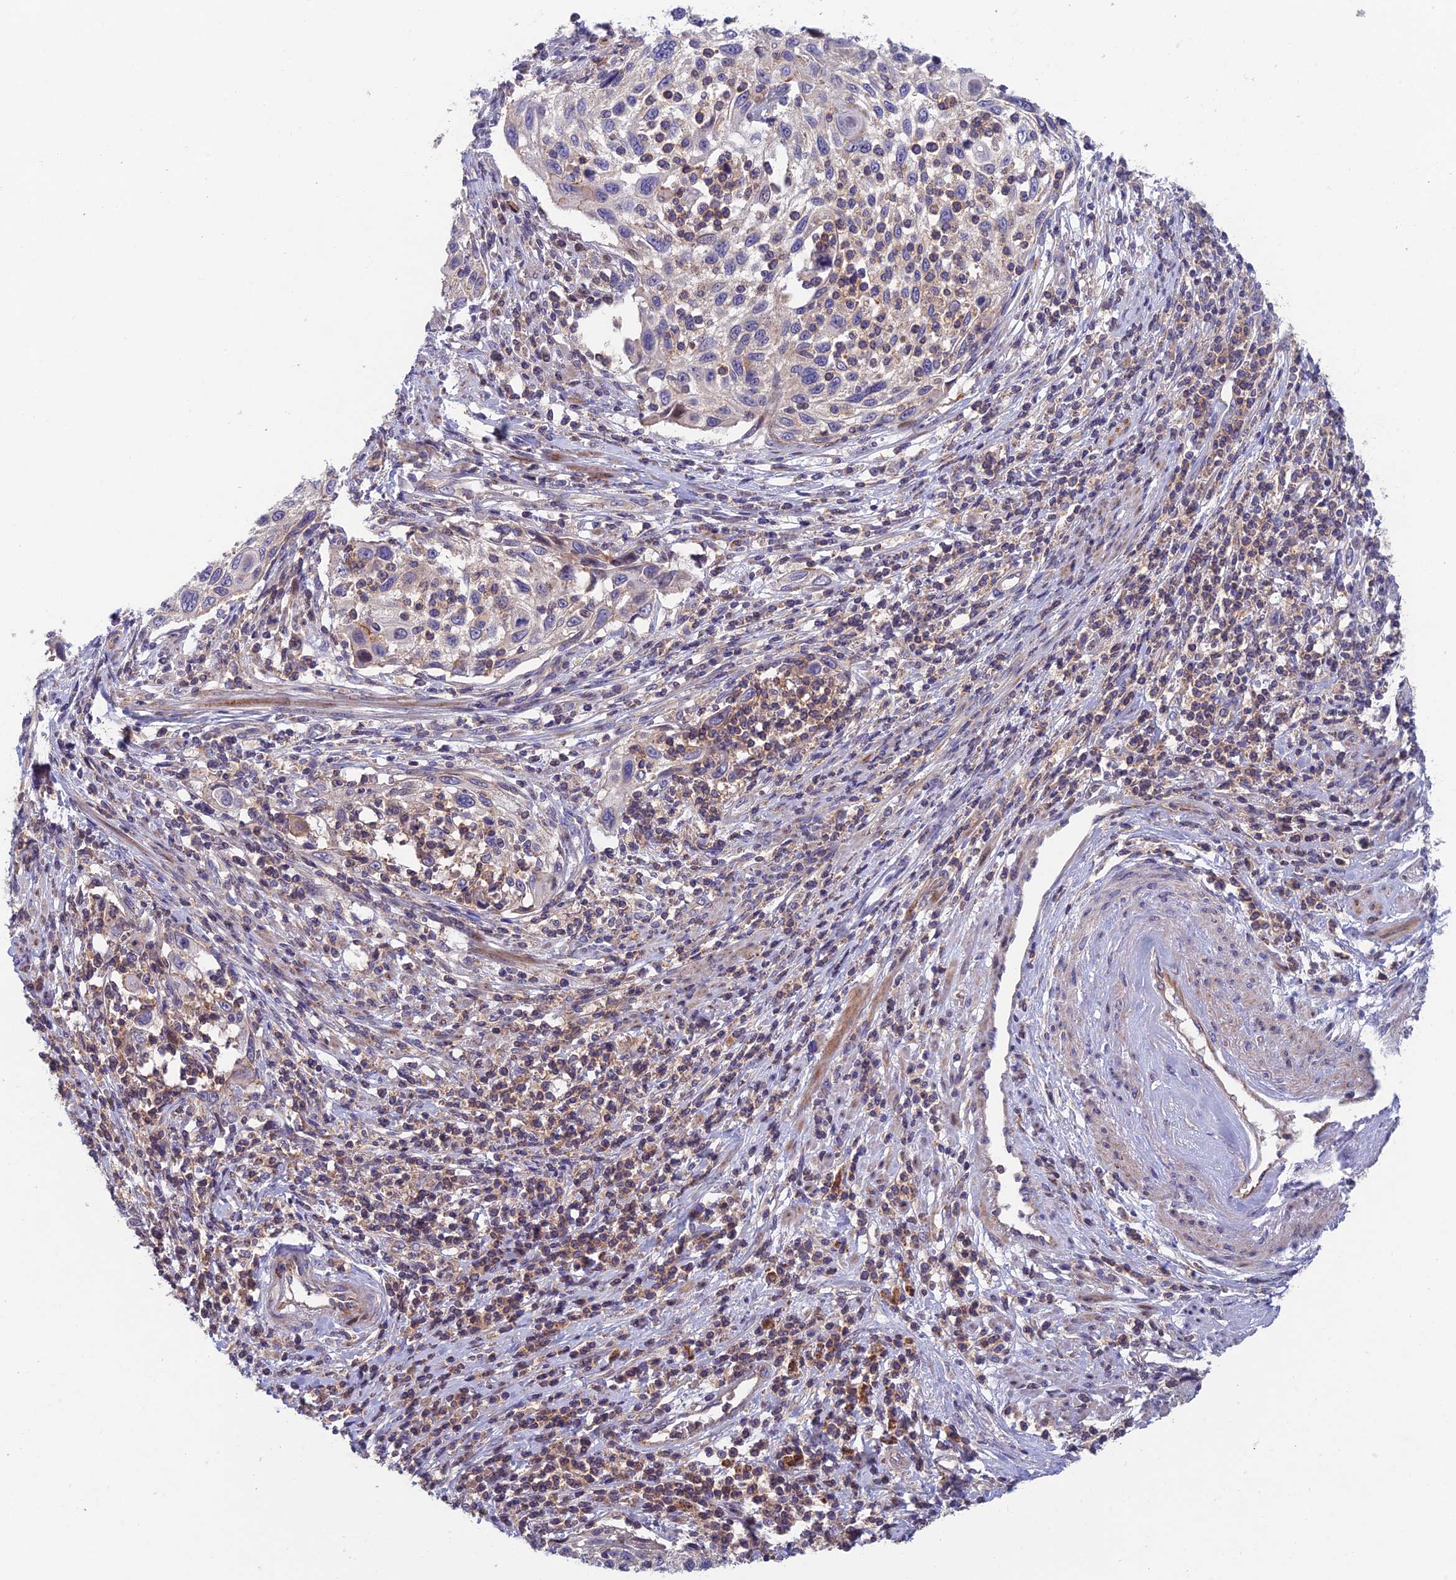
{"staining": {"intensity": "weak", "quantity": "<25%", "location": "cytoplasmic/membranous"}, "tissue": "cervical cancer", "cell_type": "Tumor cells", "image_type": "cancer", "snomed": [{"axis": "morphology", "description": "Squamous cell carcinoma, NOS"}, {"axis": "topography", "description": "Cervix"}], "caption": "High magnification brightfield microscopy of squamous cell carcinoma (cervical) stained with DAB (3,3'-diaminobenzidine) (brown) and counterstained with hematoxylin (blue): tumor cells show no significant positivity.", "gene": "USP37", "patient": {"sex": "female", "age": 70}}